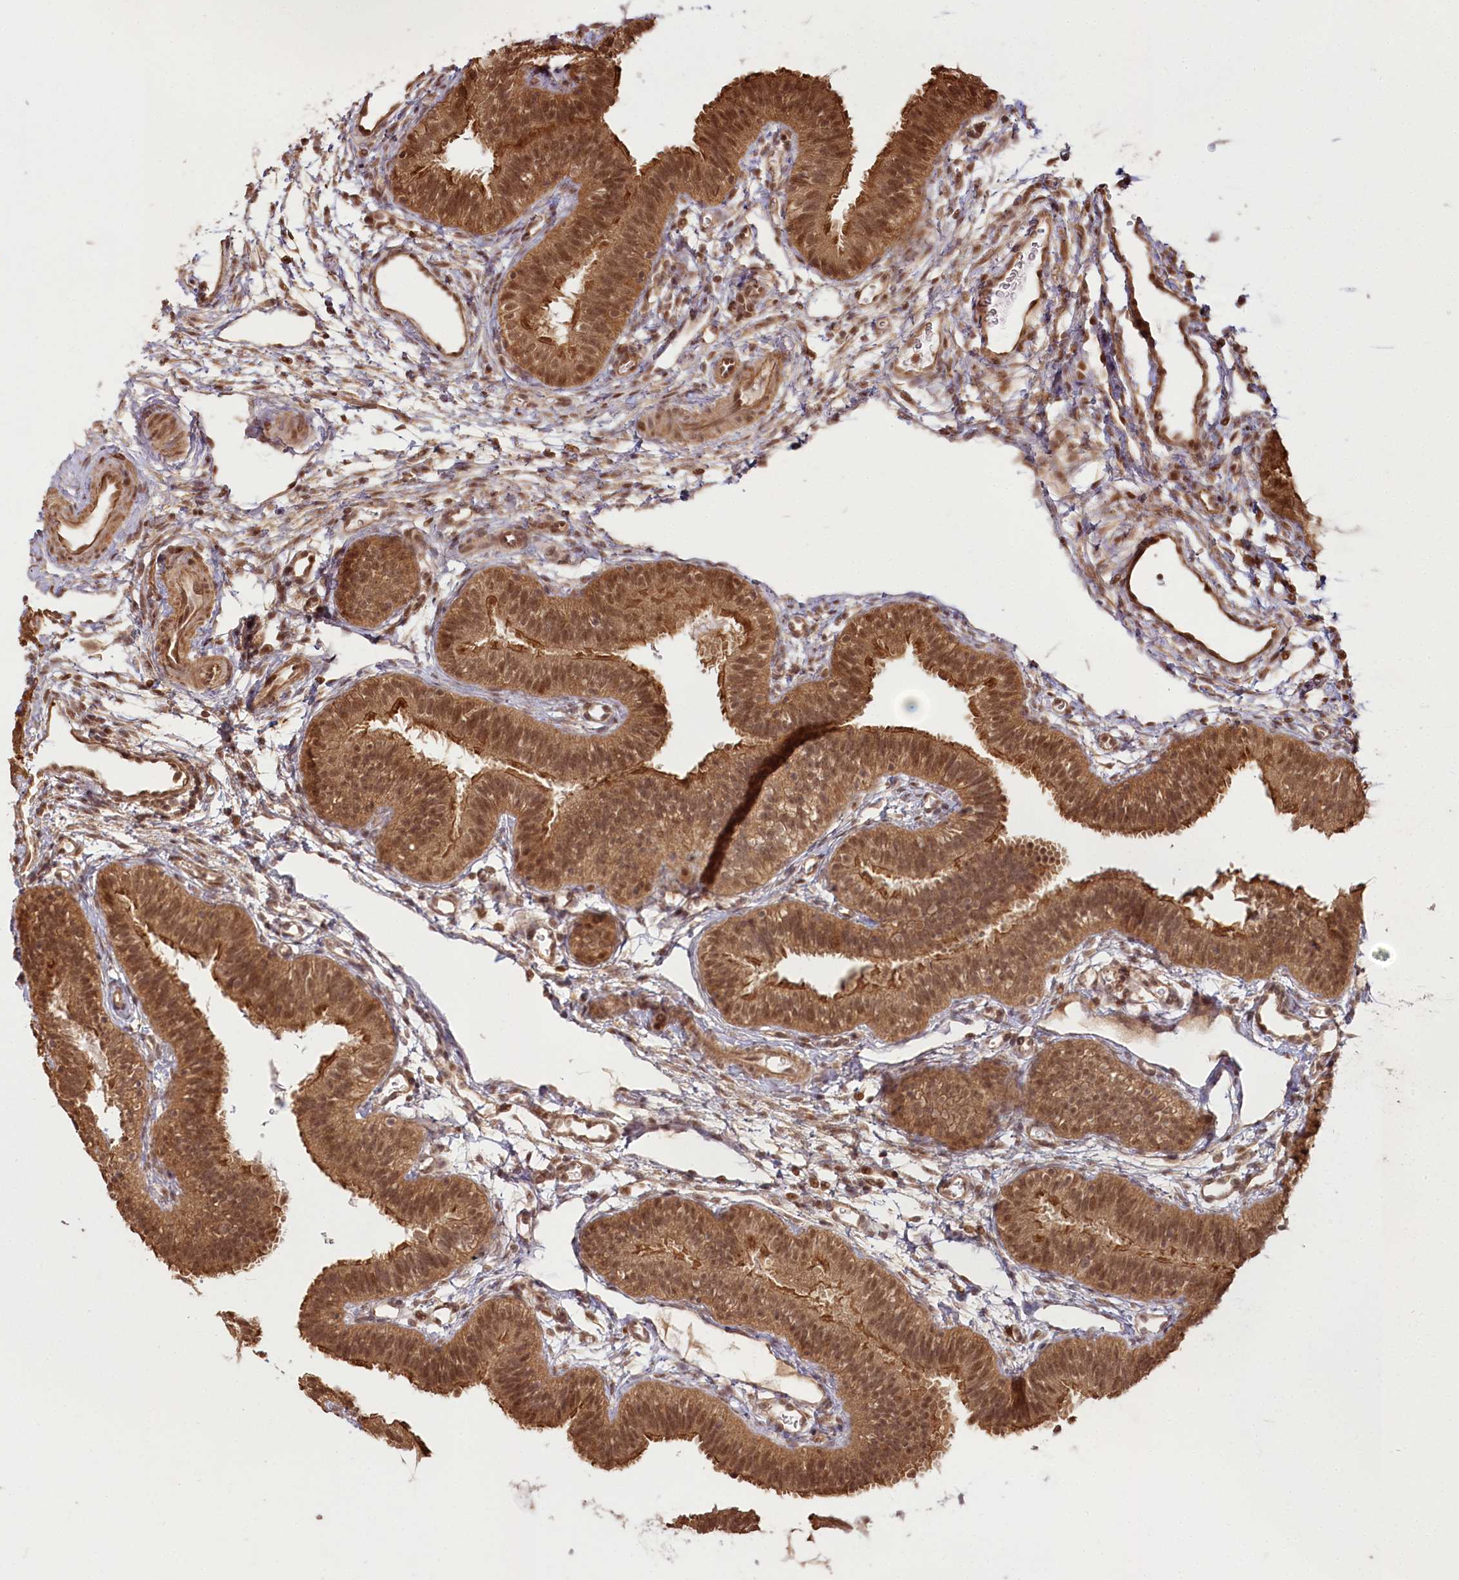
{"staining": {"intensity": "strong", "quantity": ">75%", "location": "cytoplasmic/membranous,nuclear"}, "tissue": "fallopian tube", "cell_type": "Glandular cells", "image_type": "normal", "snomed": [{"axis": "morphology", "description": "Normal tissue, NOS"}, {"axis": "topography", "description": "Fallopian tube"}], "caption": "Human fallopian tube stained for a protein (brown) displays strong cytoplasmic/membranous,nuclear positive staining in approximately >75% of glandular cells.", "gene": "R3HDM2", "patient": {"sex": "female", "age": 35}}